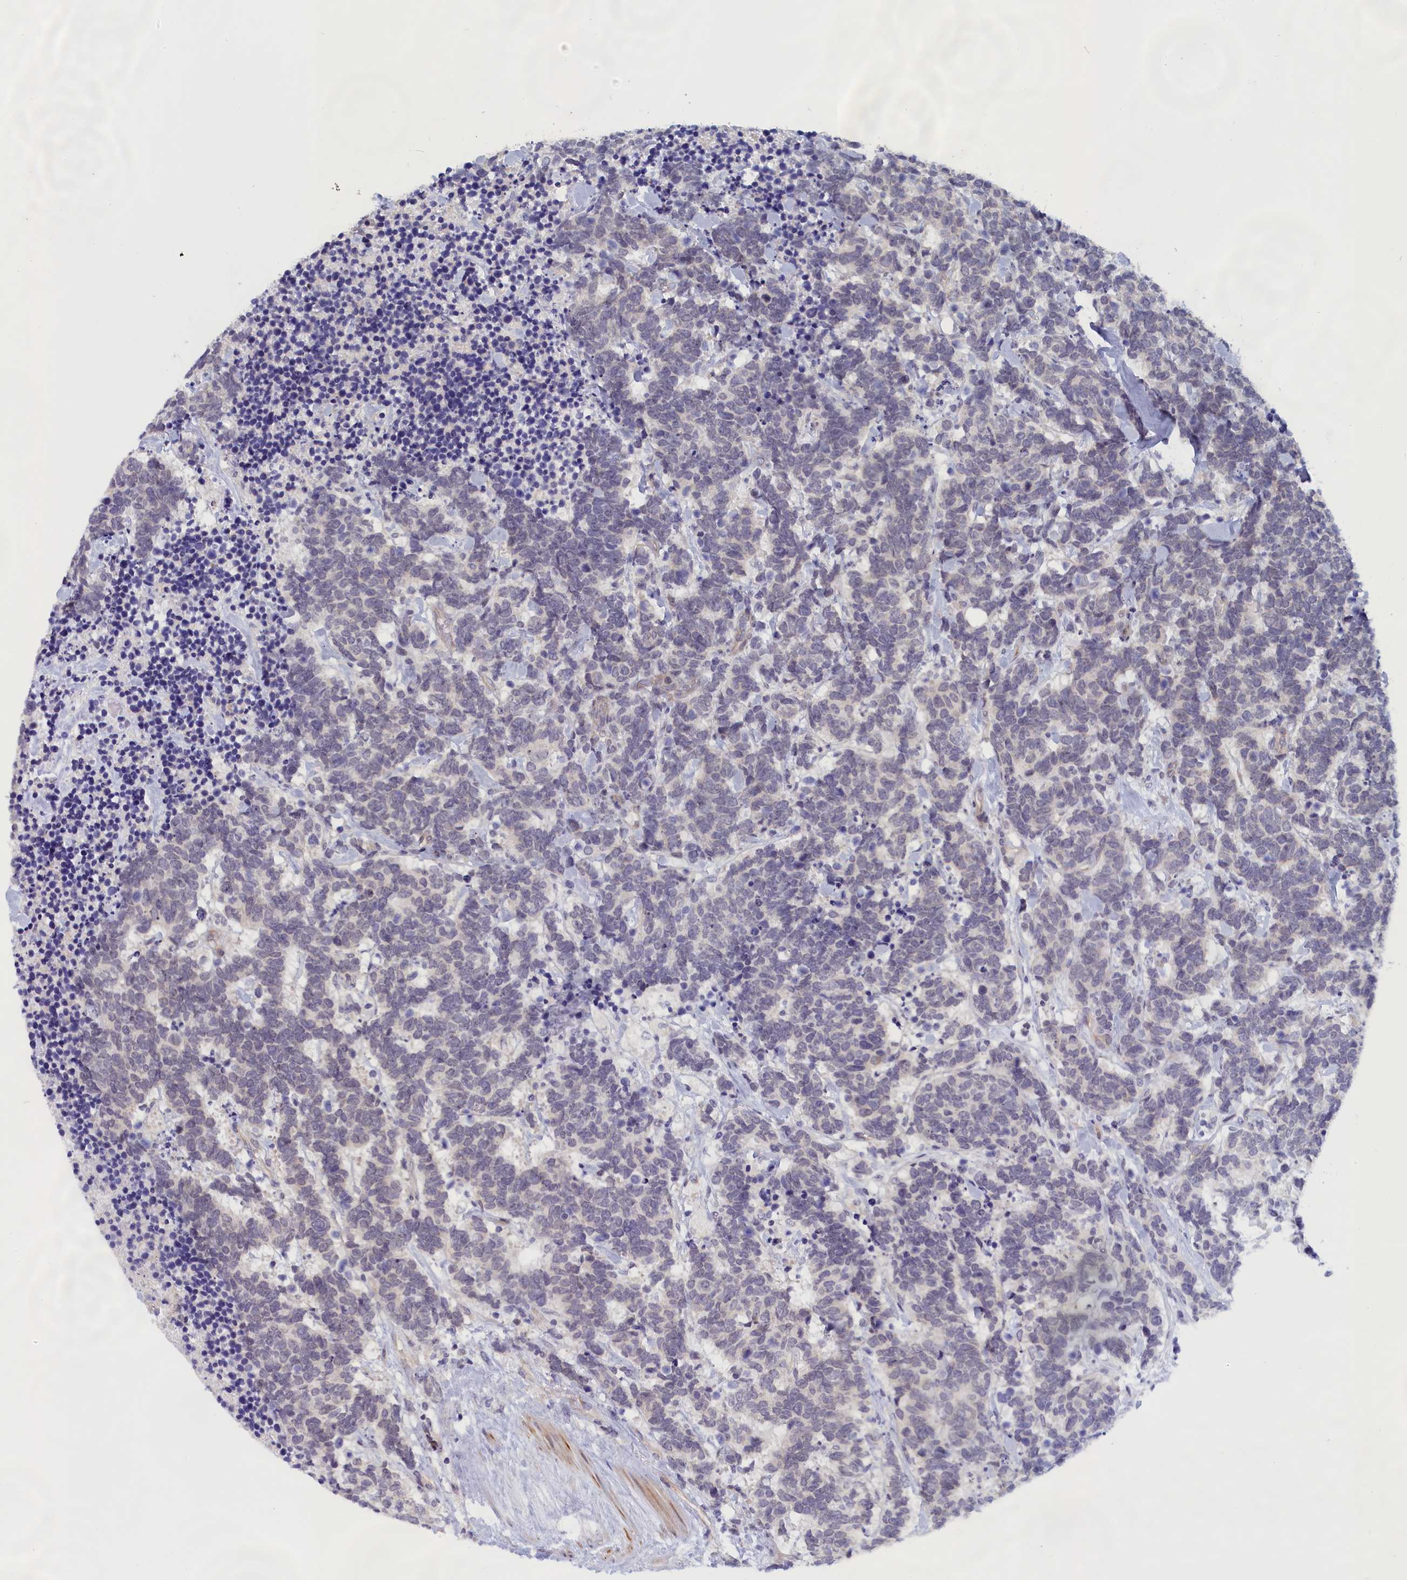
{"staining": {"intensity": "negative", "quantity": "none", "location": "none"}, "tissue": "carcinoid", "cell_type": "Tumor cells", "image_type": "cancer", "snomed": [{"axis": "morphology", "description": "Carcinoma, NOS"}, {"axis": "morphology", "description": "Carcinoid, malignant, NOS"}, {"axis": "topography", "description": "Prostate"}], "caption": "Tumor cells are negative for brown protein staining in carcinoma. (DAB (3,3'-diaminobenzidine) immunohistochemistry, high magnification).", "gene": "IGFALS", "patient": {"sex": "male", "age": 57}}